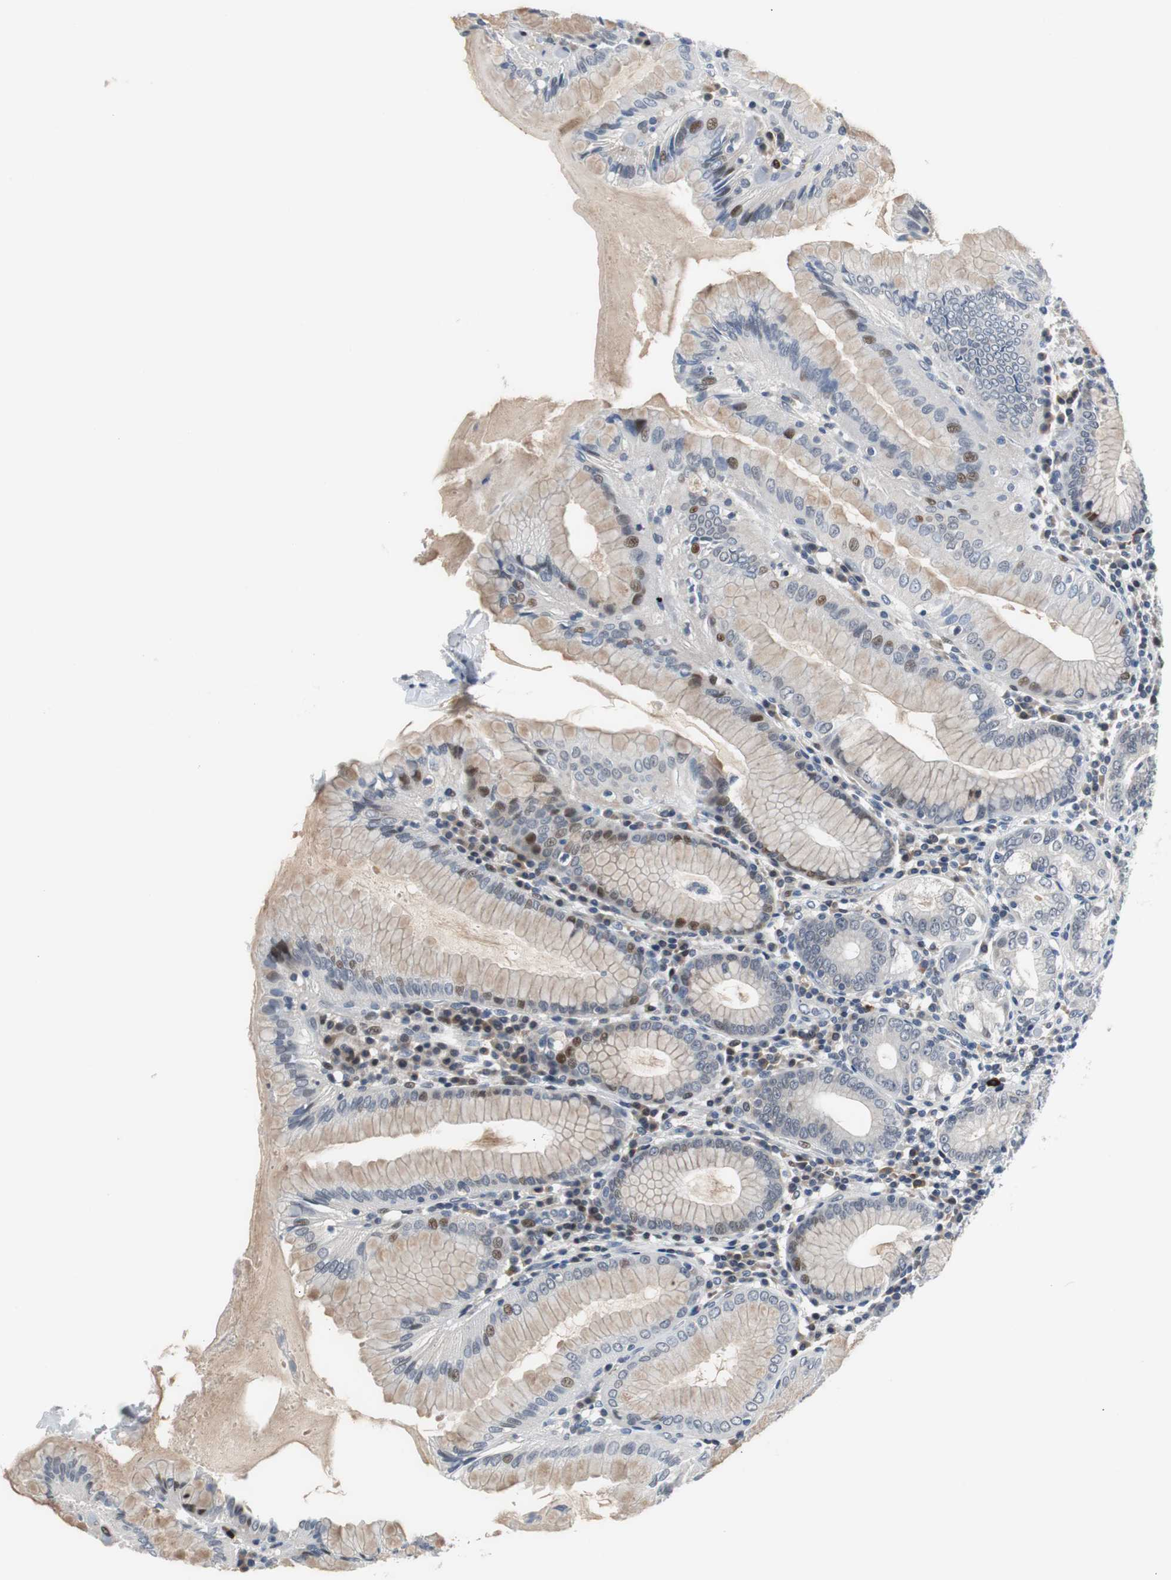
{"staining": {"intensity": "moderate", "quantity": "<25%", "location": "nuclear"}, "tissue": "stomach", "cell_type": "Glandular cells", "image_type": "normal", "snomed": [{"axis": "morphology", "description": "Normal tissue, NOS"}, {"axis": "topography", "description": "Stomach, lower"}], "caption": "Immunohistochemical staining of unremarkable human stomach demonstrates moderate nuclear protein expression in approximately <25% of glandular cells.", "gene": "MAP2K4", "patient": {"sex": "female", "age": 76}}